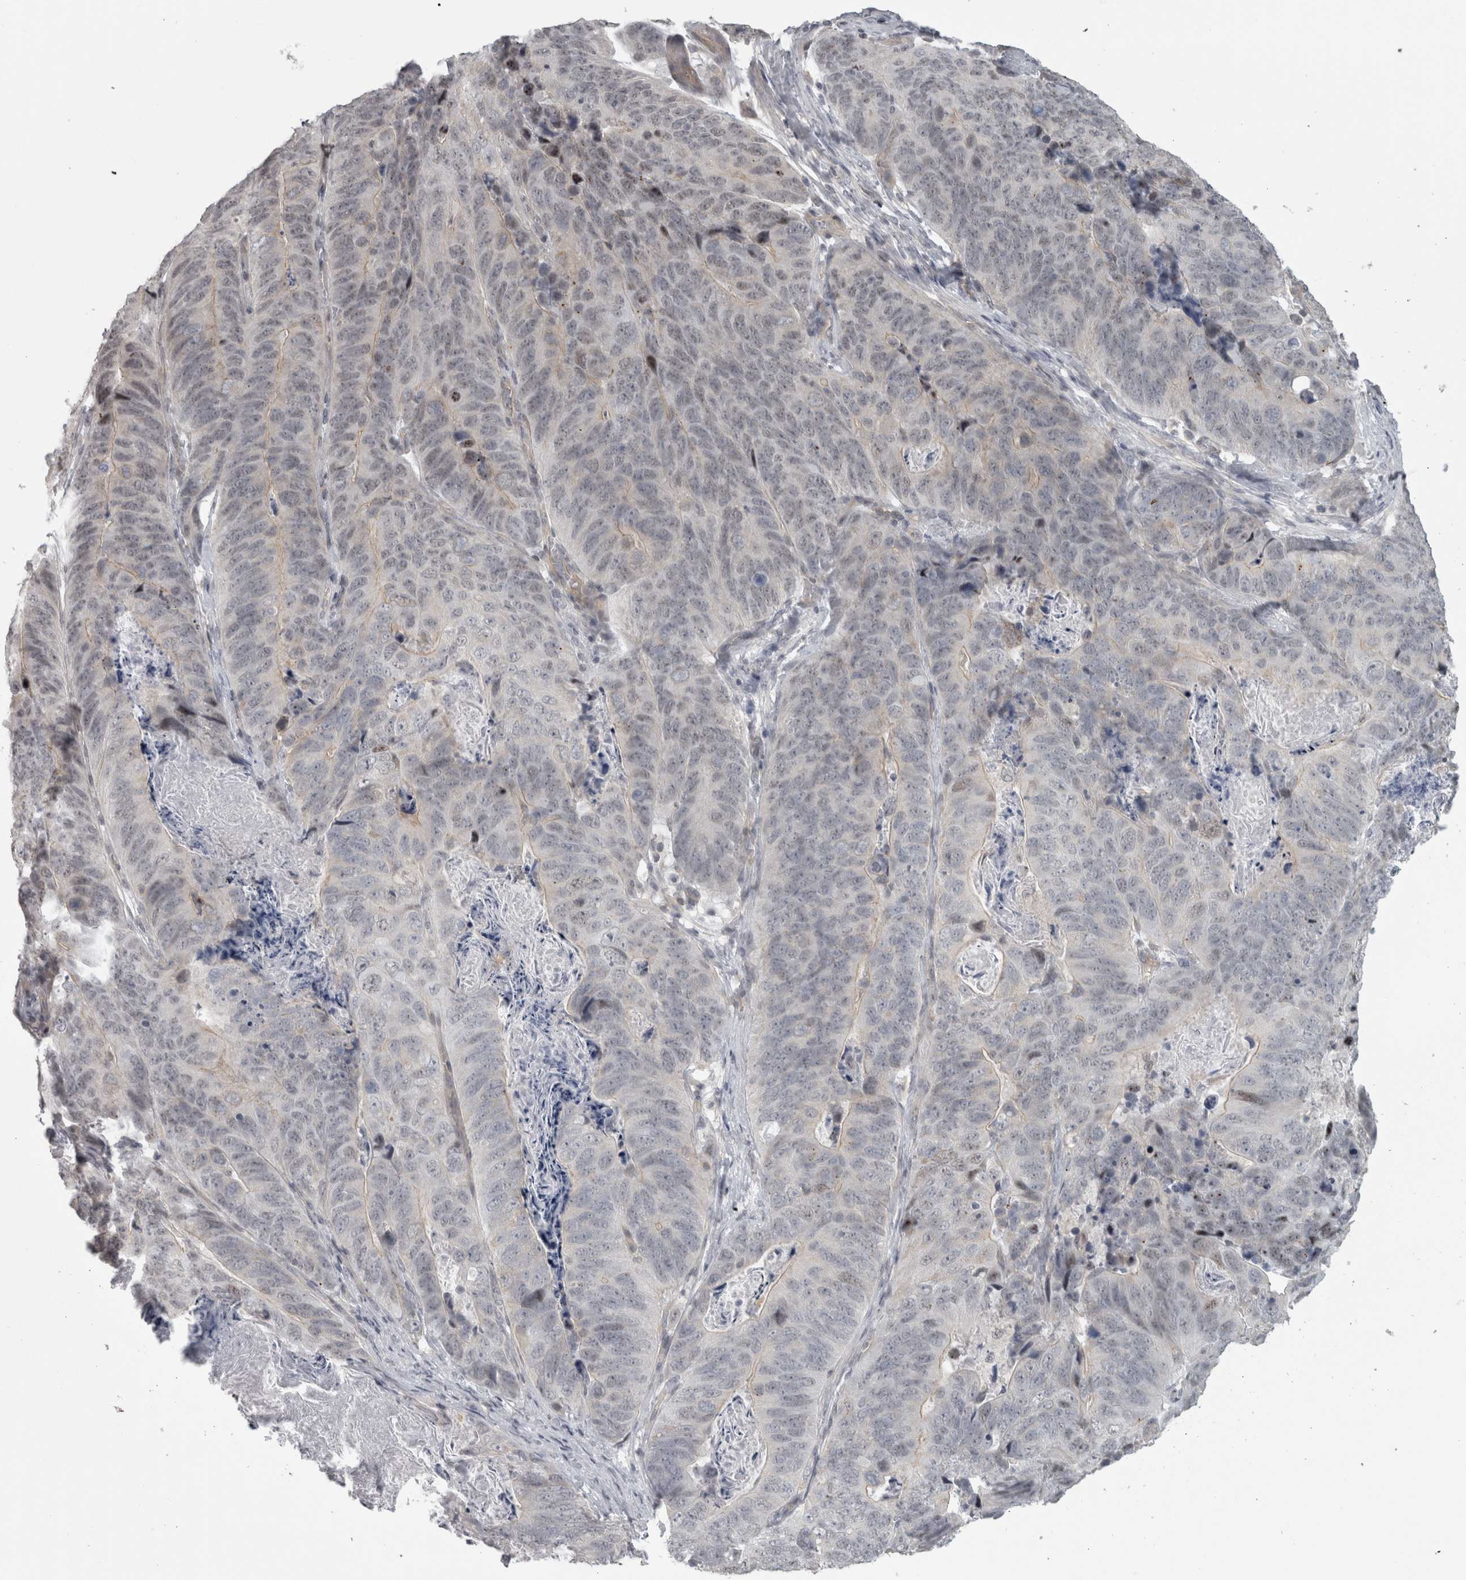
{"staining": {"intensity": "negative", "quantity": "none", "location": "none"}, "tissue": "stomach cancer", "cell_type": "Tumor cells", "image_type": "cancer", "snomed": [{"axis": "morphology", "description": "Normal tissue, NOS"}, {"axis": "morphology", "description": "Adenocarcinoma, NOS"}, {"axis": "topography", "description": "Stomach"}], "caption": "IHC of stomach cancer displays no expression in tumor cells. (DAB (3,3'-diaminobenzidine) IHC, high magnification).", "gene": "PPP1R12B", "patient": {"sex": "female", "age": 89}}